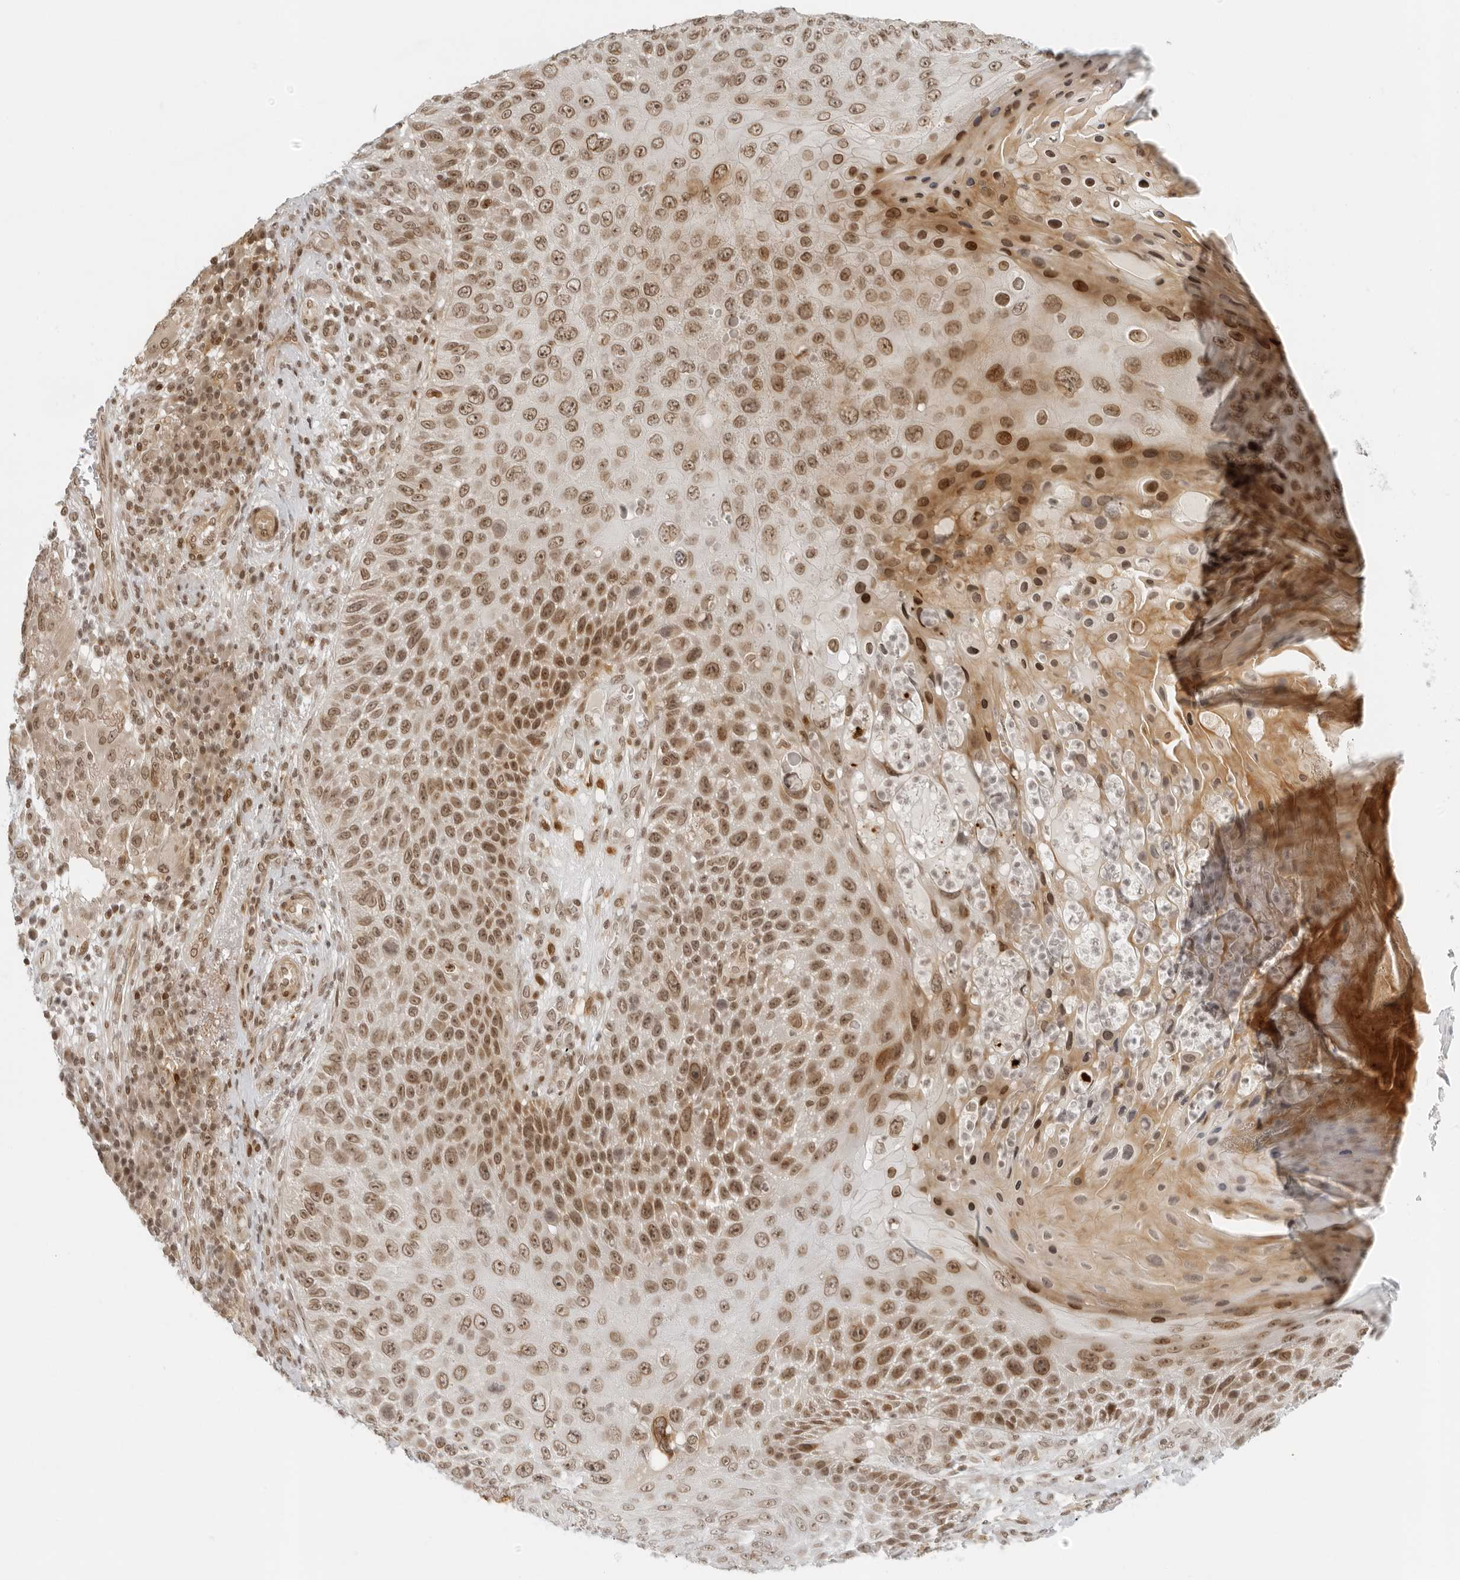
{"staining": {"intensity": "moderate", "quantity": ">75%", "location": "nuclear"}, "tissue": "skin cancer", "cell_type": "Tumor cells", "image_type": "cancer", "snomed": [{"axis": "morphology", "description": "Squamous cell carcinoma, NOS"}, {"axis": "topography", "description": "Skin"}], "caption": "Moderate nuclear expression is appreciated in approximately >75% of tumor cells in squamous cell carcinoma (skin).", "gene": "ZNF407", "patient": {"sex": "female", "age": 88}}